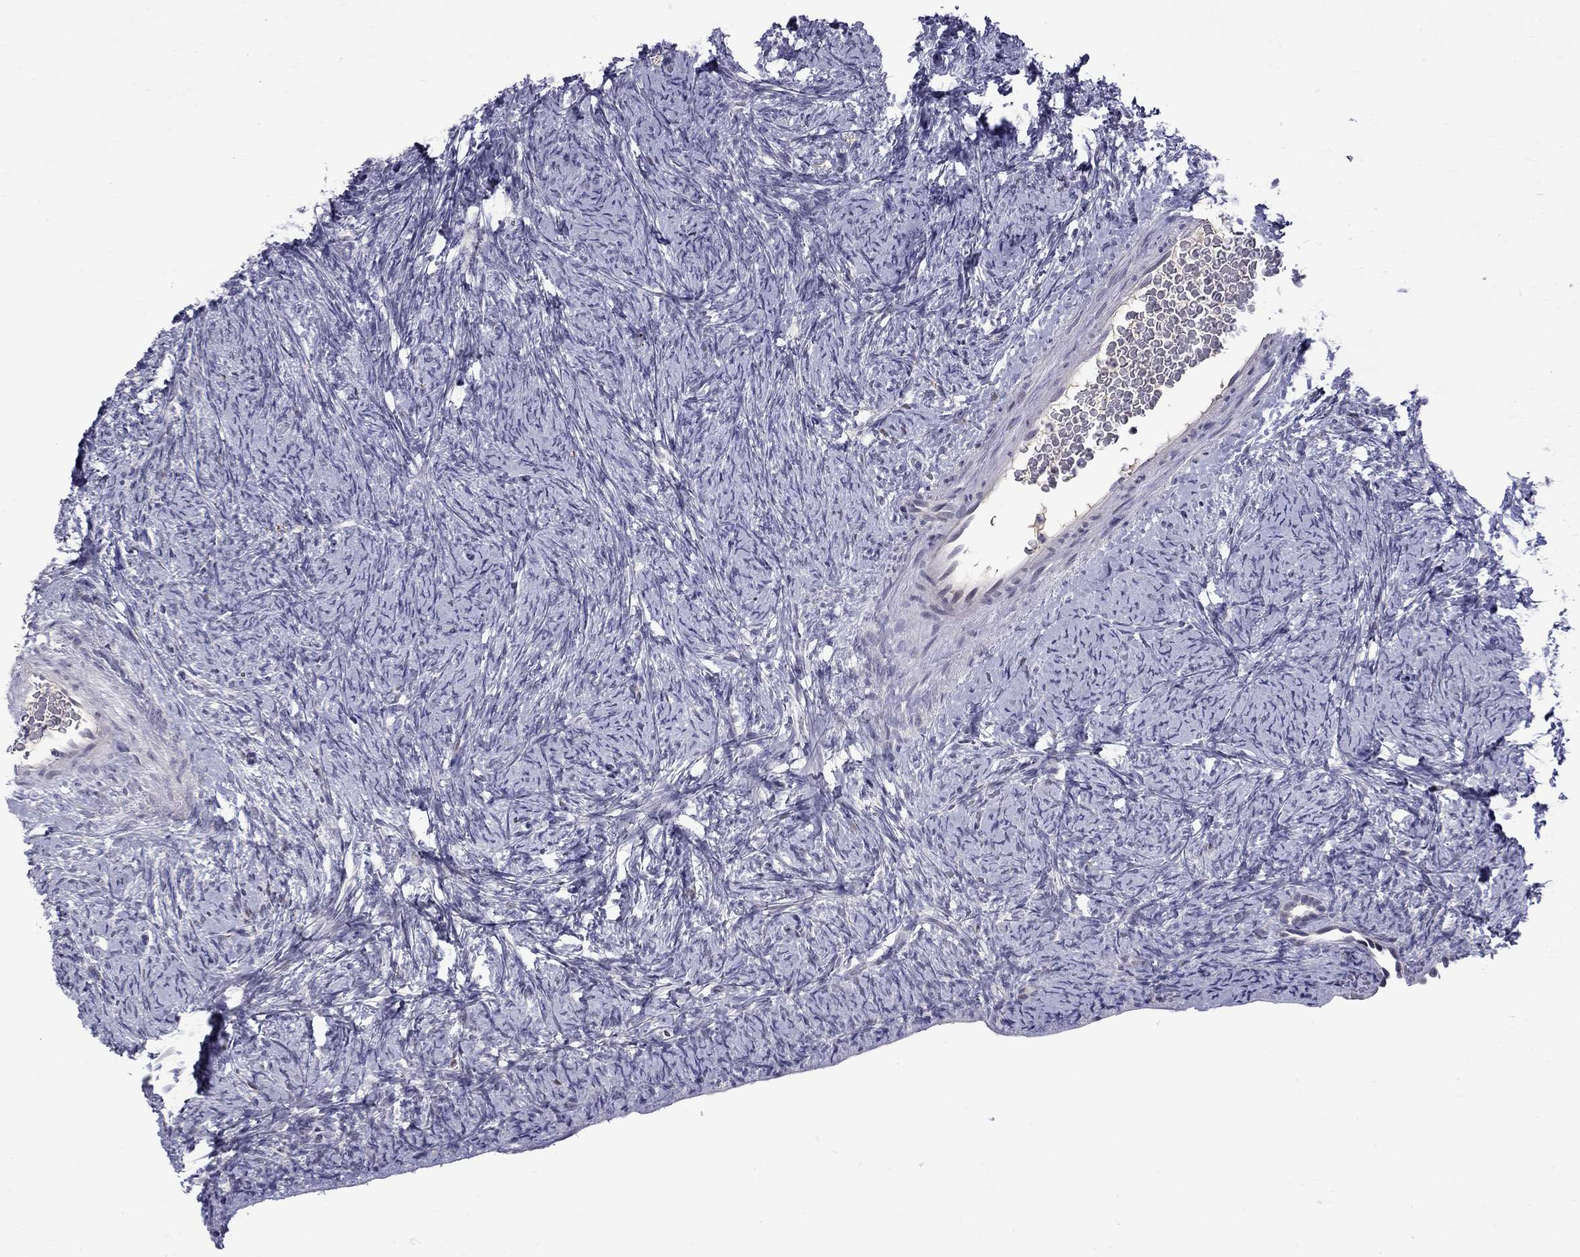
{"staining": {"intensity": "negative", "quantity": "none", "location": "none"}, "tissue": "ovary", "cell_type": "Ovarian stroma cells", "image_type": "normal", "snomed": [{"axis": "morphology", "description": "Normal tissue, NOS"}, {"axis": "topography", "description": "Ovary"}], "caption": "DAB immunohistochemical staining of unremarkable human ovary reveals no significant expression in ovarian stroma cells. Nuclei are stained in blue.", "gene": "RTL9", "patient": {"sex": "female", "age": 34}}